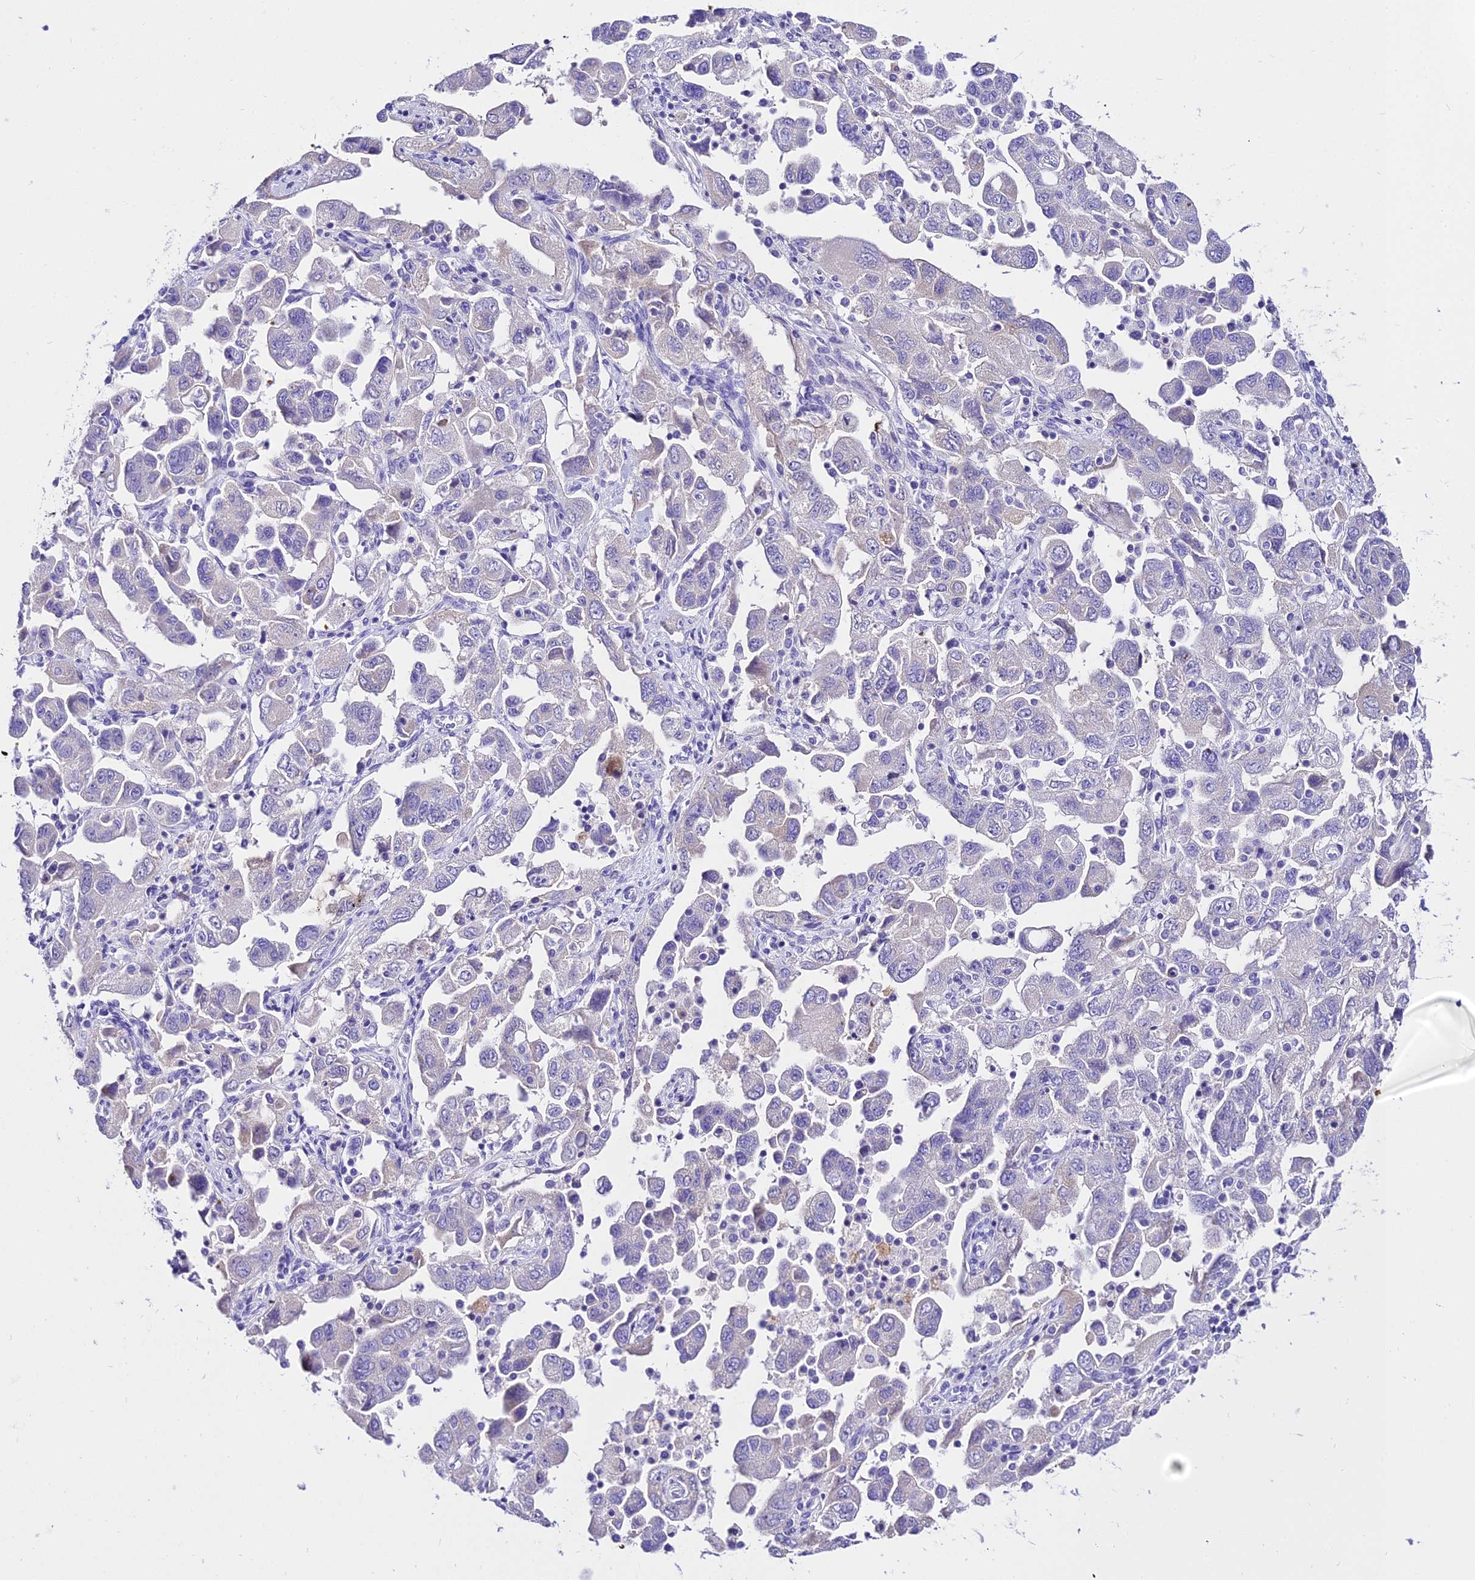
{"staining": {"intensity": "negative", "quantity": "none", "location": "none"}, "tissue": "ovarian cancer", "cell_type": "Tumor cells", "image_type": "cancer", "snomed": [{"axis": "morphology", "description": "Carcinoma, NOS"}, {"axis": "morphology", "description": "Cystadenocarcinoma, serous, NOS"}, {"axis": "topography", "description": "Ovary"}], "caption": "An immunohistochemistry image of ovarian cancer is shown. There is no staining in tumor cells of ovarian cancer.", "gene": "TUBA3D", "patient": {"sex": "female", "age": 69}}